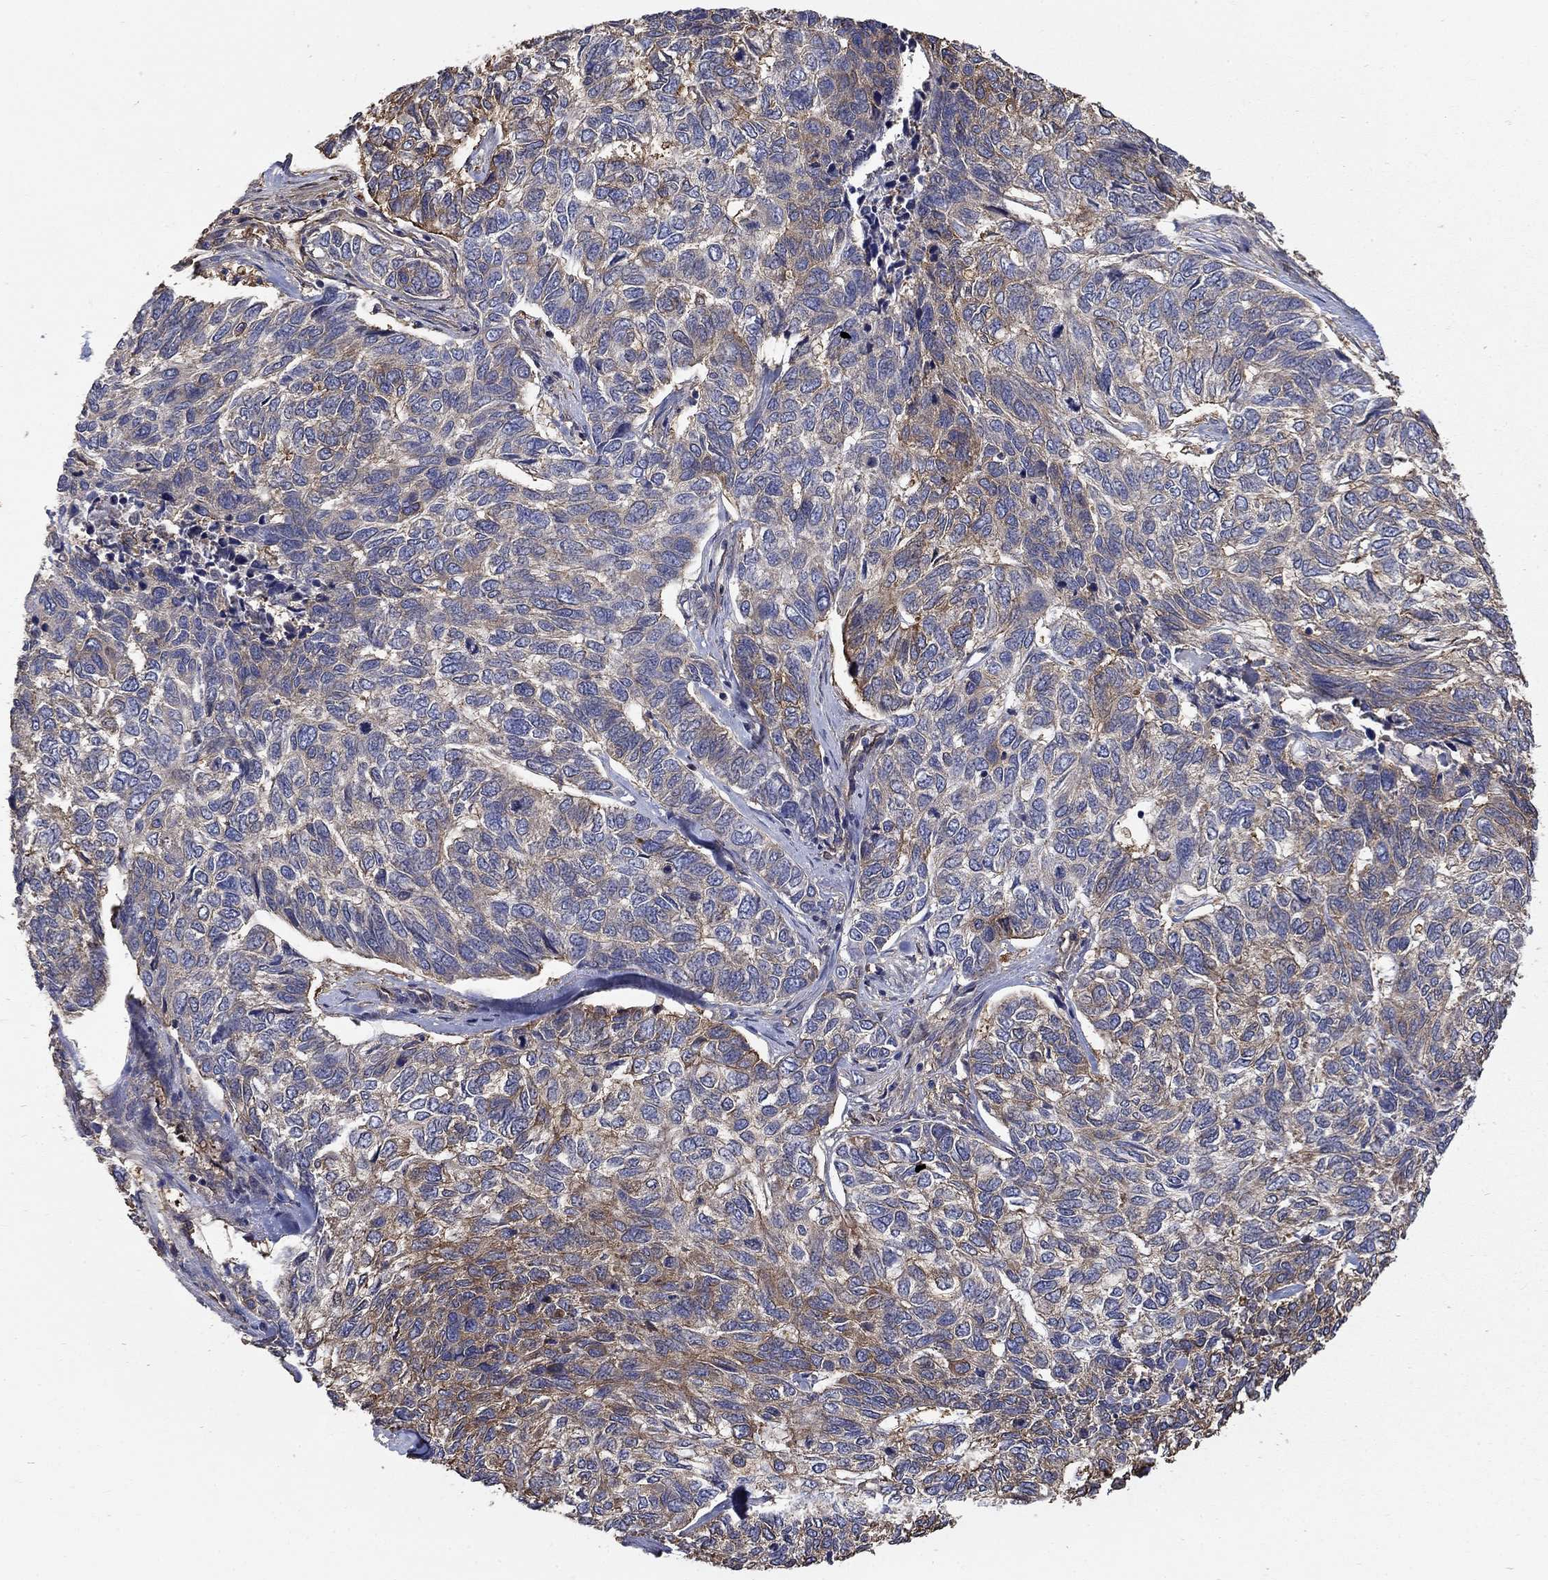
{"staining": {"intensity": "moderate", "quantity": "<25%", "location": "cytoplasmic/membranous"}, "tissue": "skin cancer", "cell_type": "Tumor cells", "image_type": "cancer", "snomed": [{"axis": "morphology", "description": "Basal cell carcinoma"}, {"axis": "topography", "description": "Skin"}], "caption": "Basal cell carcinoma (skin) was stained to show a protein in brown. There is low levels of moderate cytoplasmic/membranous staining in about <25% of tumor cells.", "gene": "DPYSL2", "patient": {"sex": "female", "age": 65}}